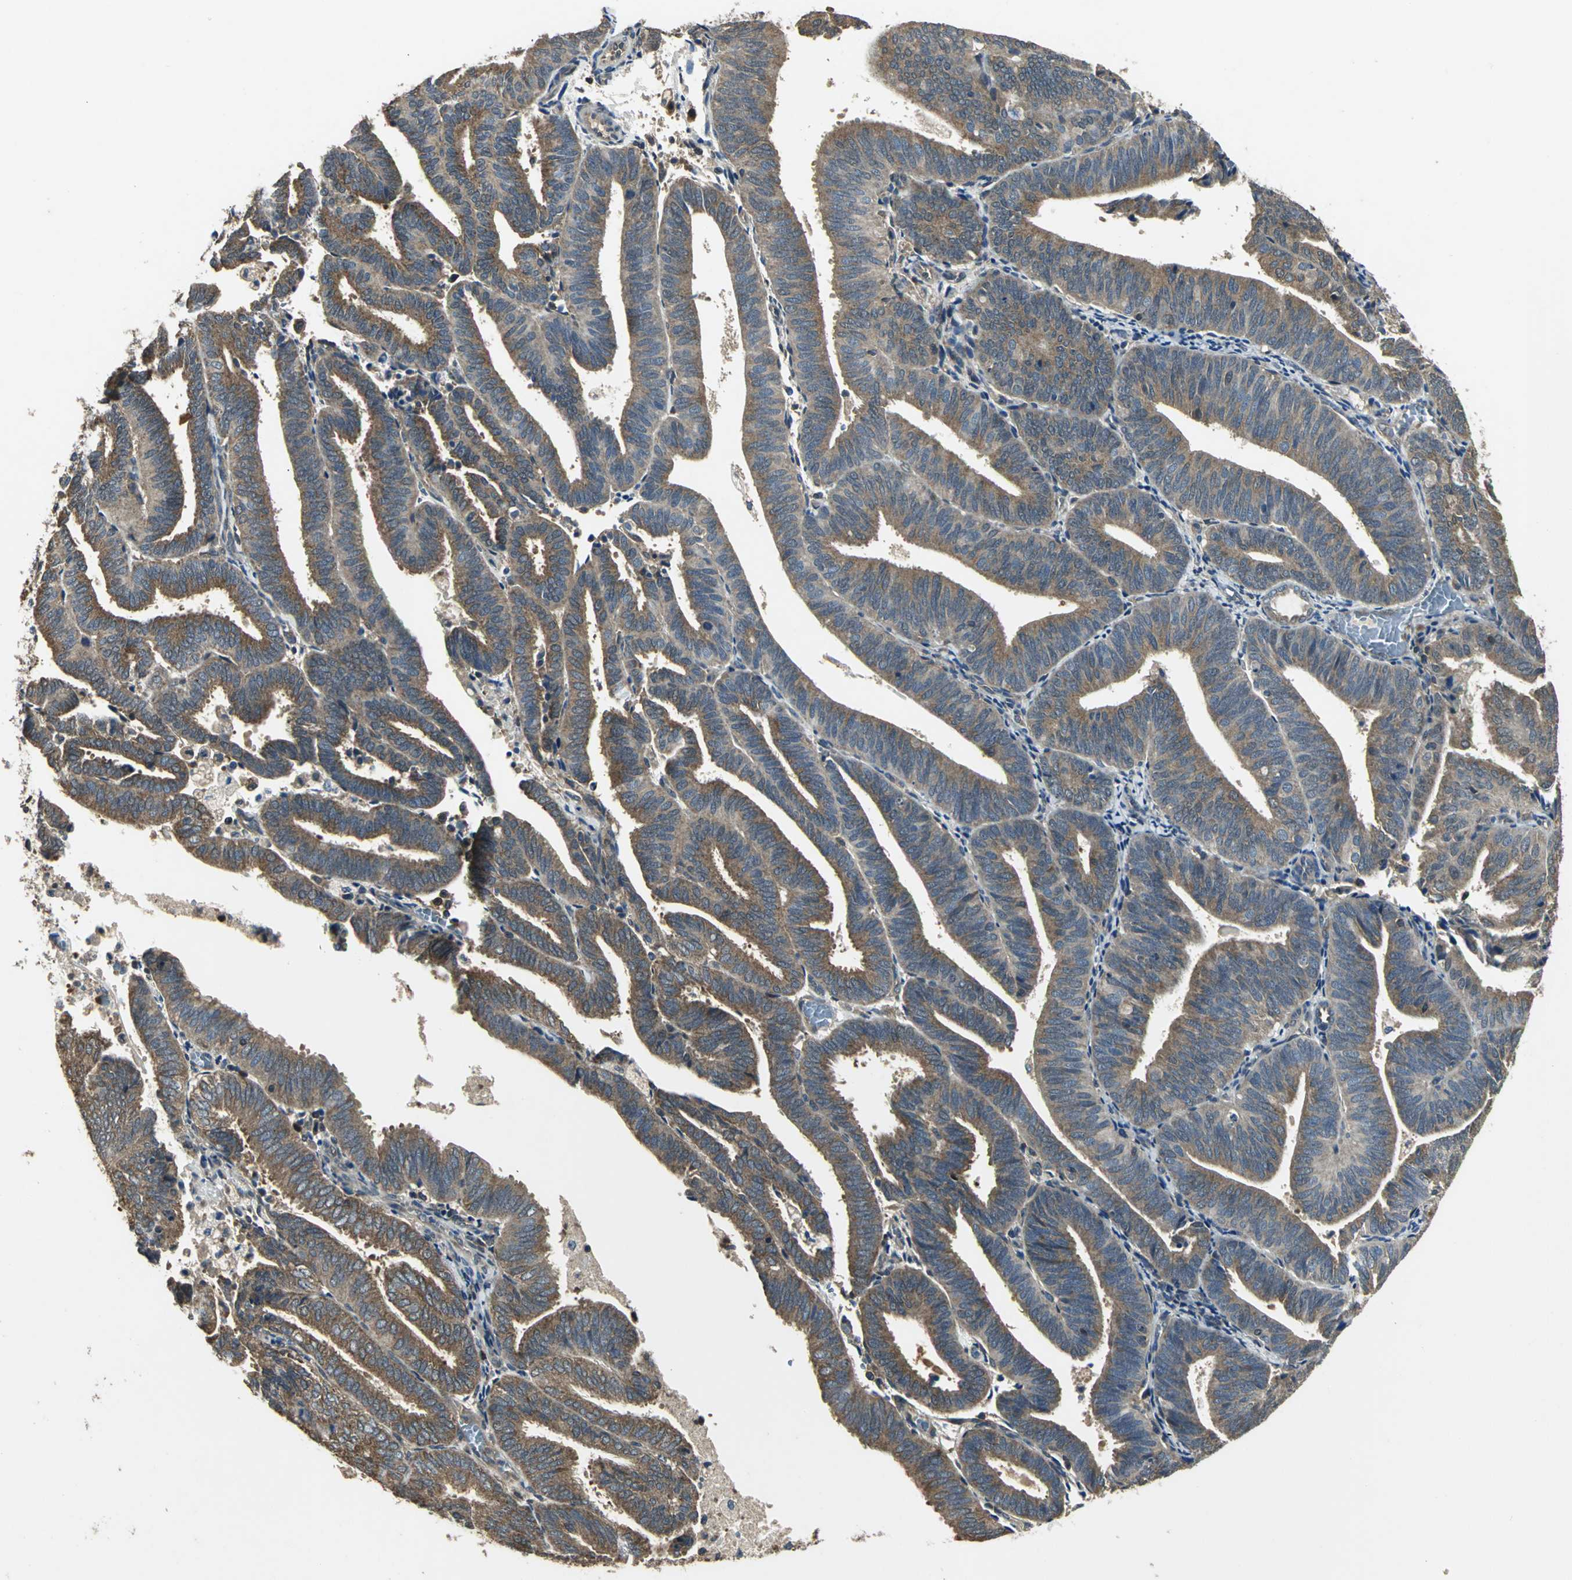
{"staining": {"intensity": "moderate", "quantity": ">75%", "location": "cytoplasmic/membranous"}, "tissue": "endometrial cancer", "cell_type": "Tumor cells", "image_type": "cancer", "snomed": [{"axis": "morphology", "description": "Adenocarcinoma, NOS"}, {"axis": "topography", "description": "Uterus"}], "caption": "This photomicrograph shows IHC staining of human adenocarcinoma (endometrial), with medium moderate cytoplasmic/membranous expression in approximately >75% of tumor cells.", "gene": "IRF3", "patient": {"sex": "female", "age": 60}}